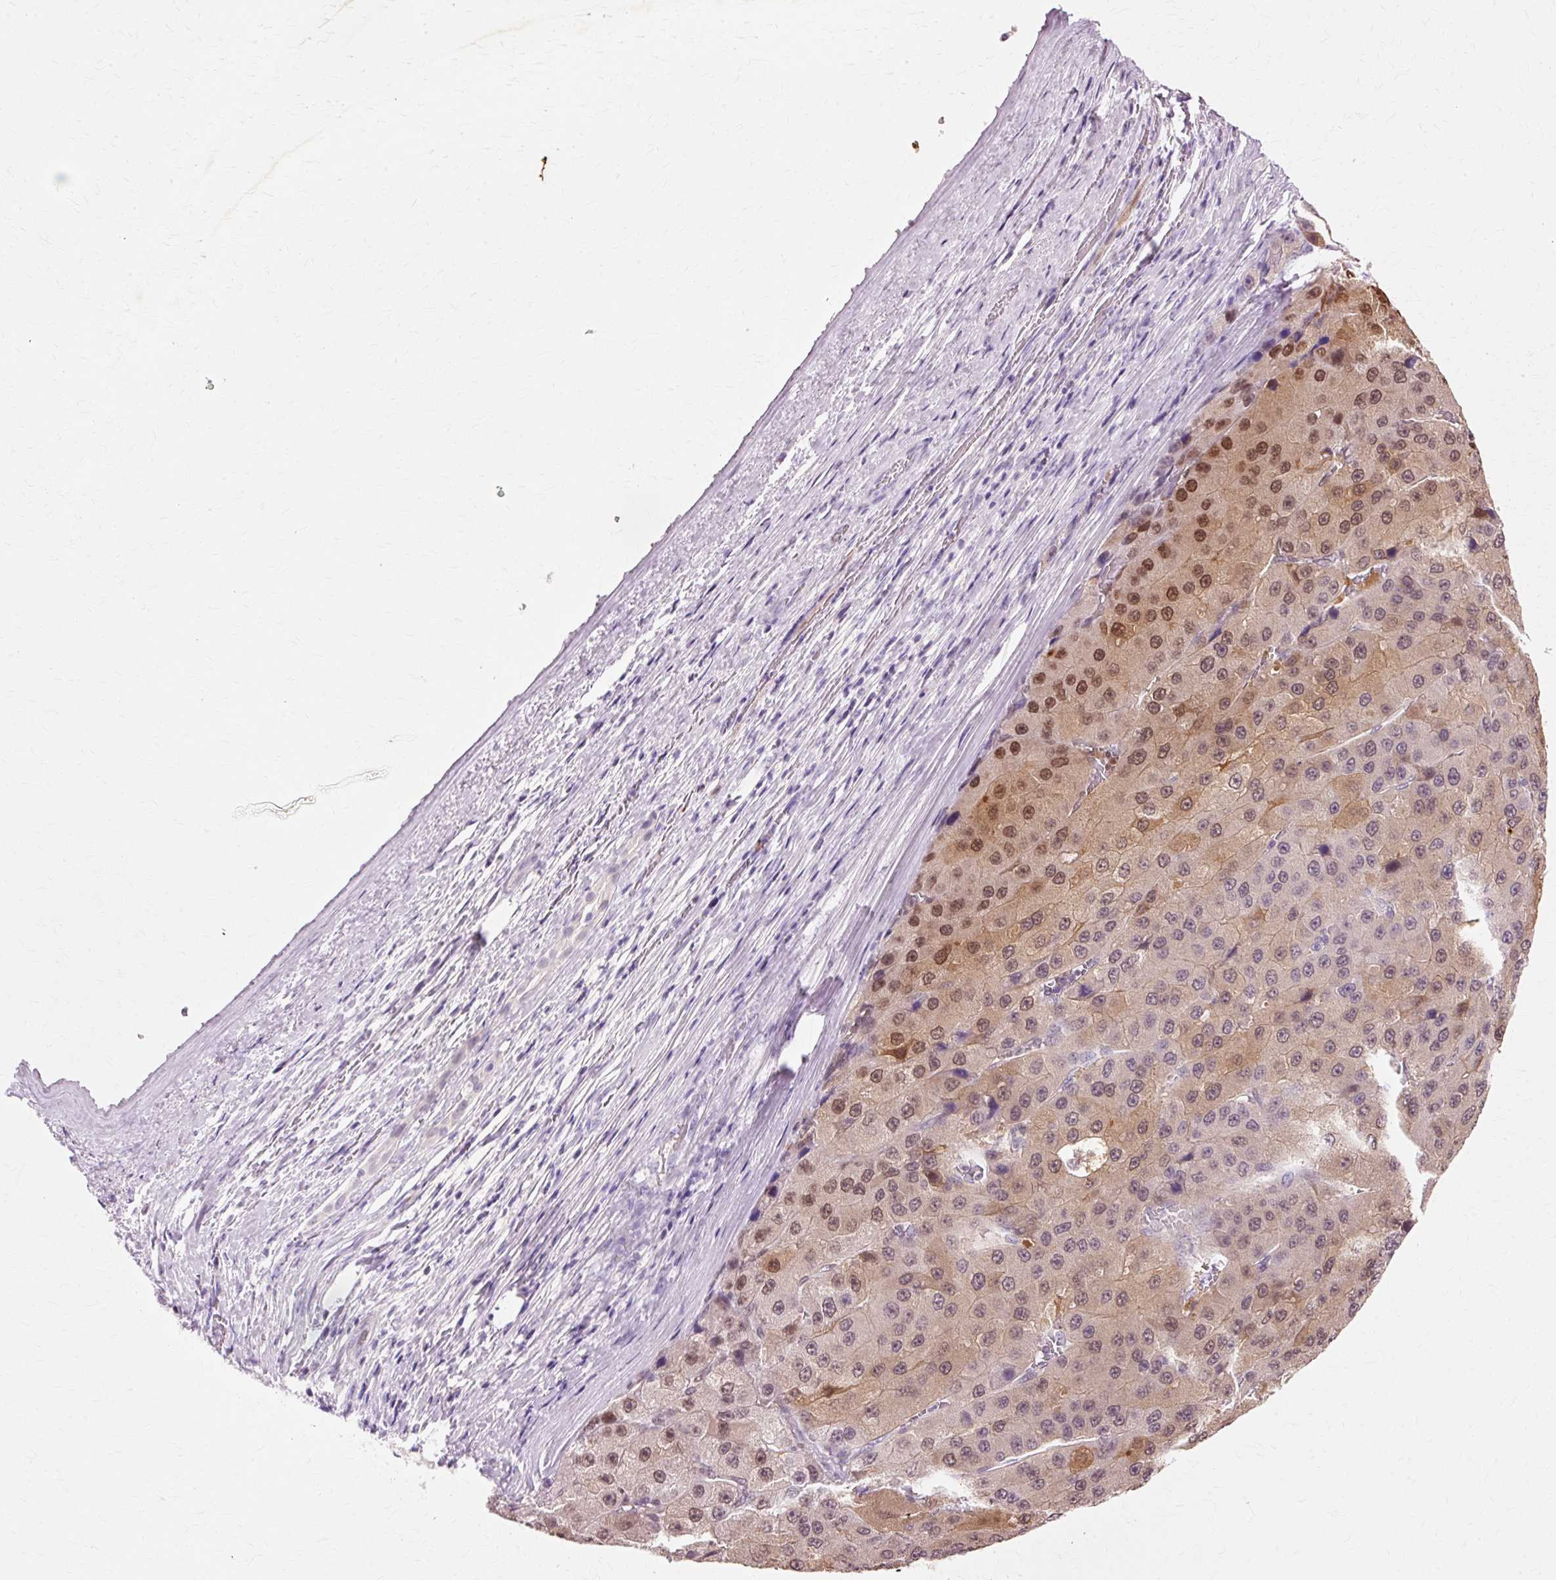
{"staining": {"intensity": "moderate", "quantity": "<25%", "location": "cytoplasmic/membranous,nuclear"}, "tissue": "liver cancer", "cell_type": "Tumor cells", "image_type": "cancer", "snomed": [{"axis": "morphology", "description": "Carcinoma, Hepatocellular, NOS"}, {"axis": "topography", "description": "Liver"}], "caption": "Protein positivity by immunohistochemistry exhibits moderate cytoplasmic/membranous and nuclear positivity in approximately <25% of tumor cells in hepatocellular carcinoma (liver). (DAB IHC with brightfield microscopy, high magnification).", "gene": "VN1R2", "patient": {"sex": "female", "age": 73}}